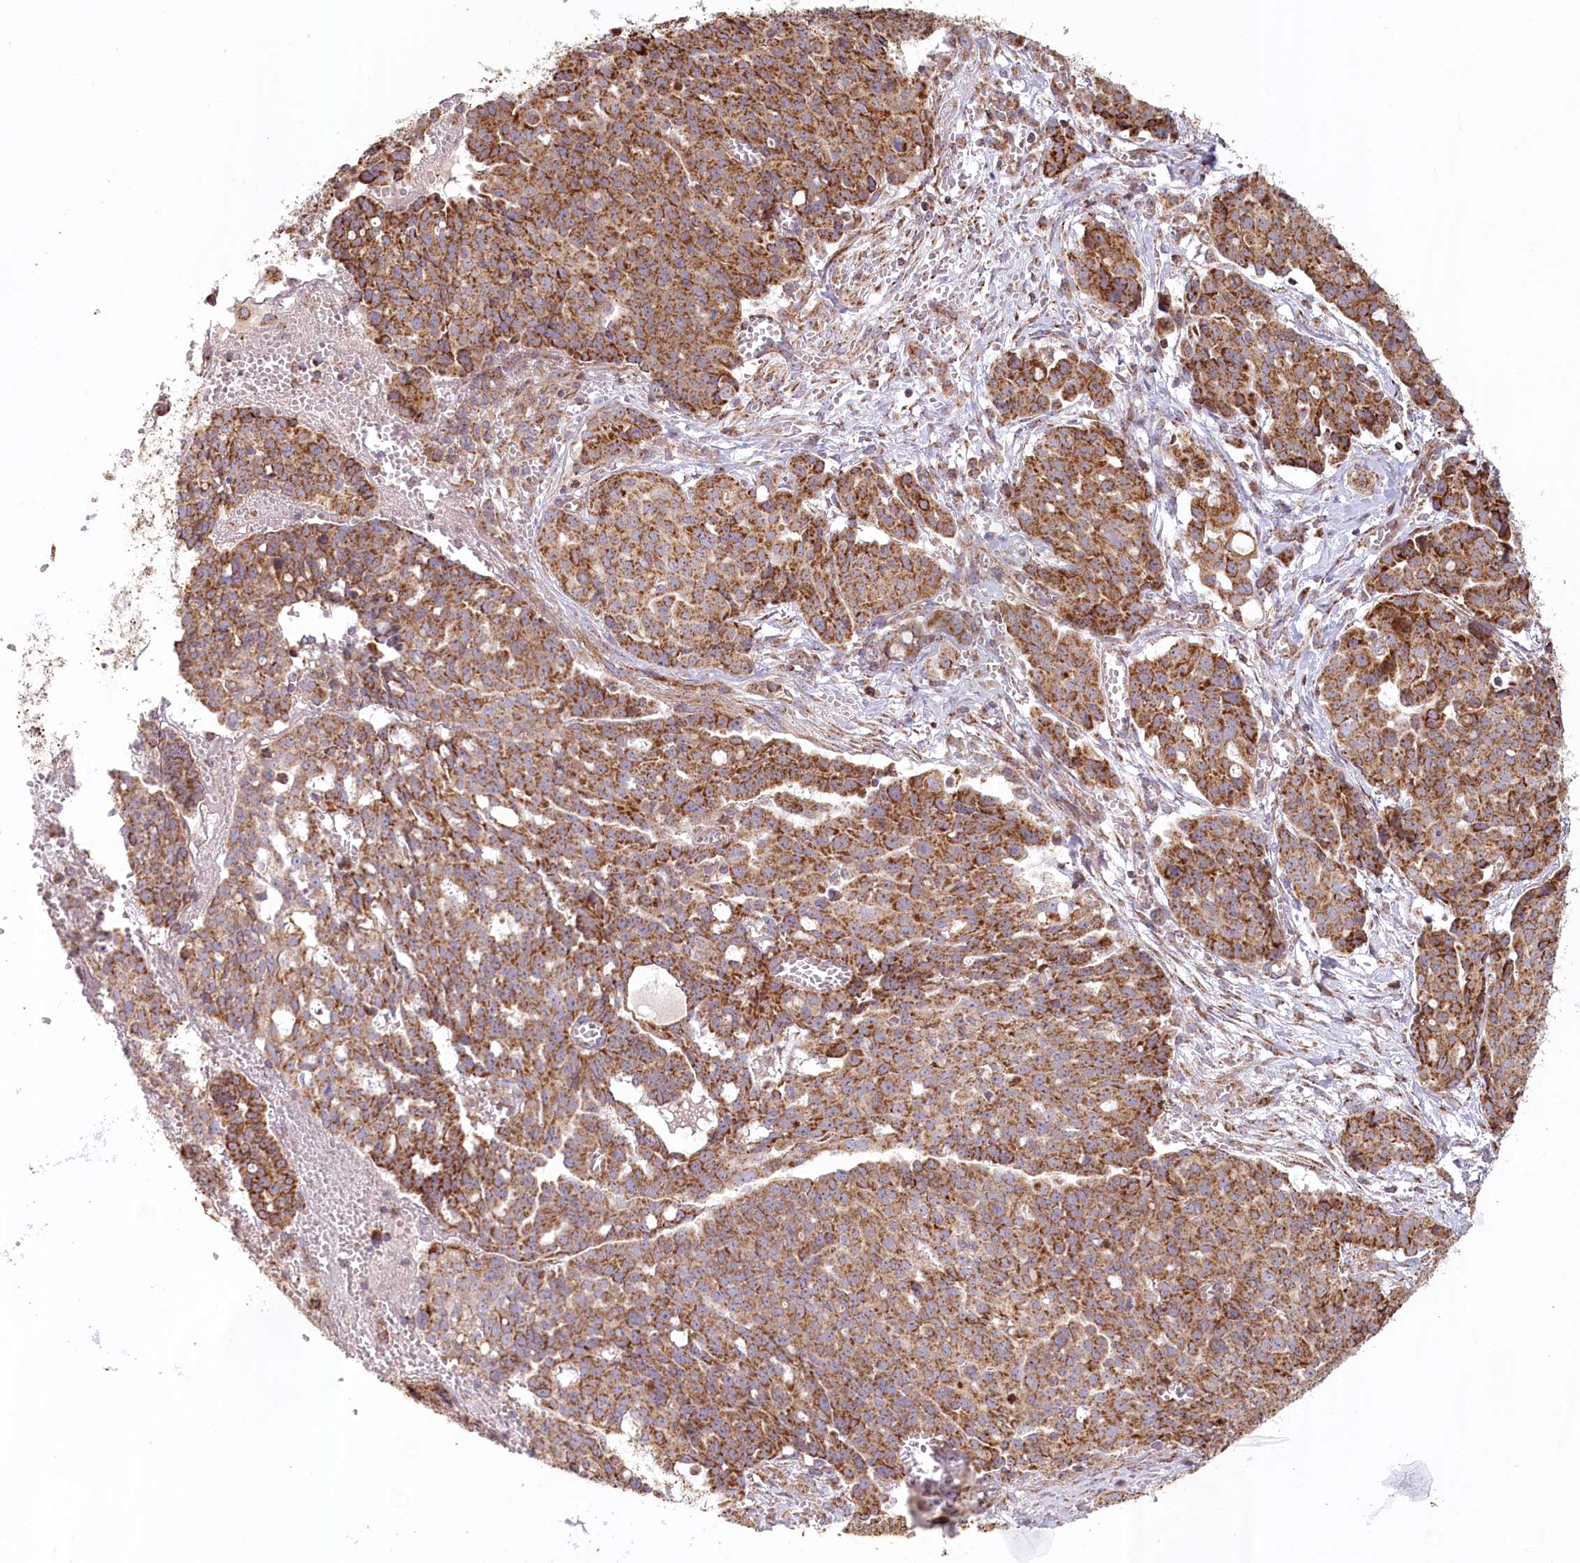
{"staining": {"intensity": "strong", "quantity": ">75%", "location": "cytoplasmic/membranous"}, "tissue": "ovarian cancer", "cell_type": "Tumor cells", "image_type": "cancer", "snomed": [{"axis": "morphology", "description": "Cystadenocarcinoma, serous, NOS"}, {"axis": "topography", "description": "Soft tissue"}, {"axis": "topography", "description": "Ovary"}], "caption": "An immunohistochemistry photomicrograph of tumor tissue is shown. Protein staining in brown labels strong cytoplasmic/membranous positivity in ovarian serous cystadenocarcinoma within tumor cells.", "gene": "UMPS", "patient": {"sex": "female", "age": 57}}